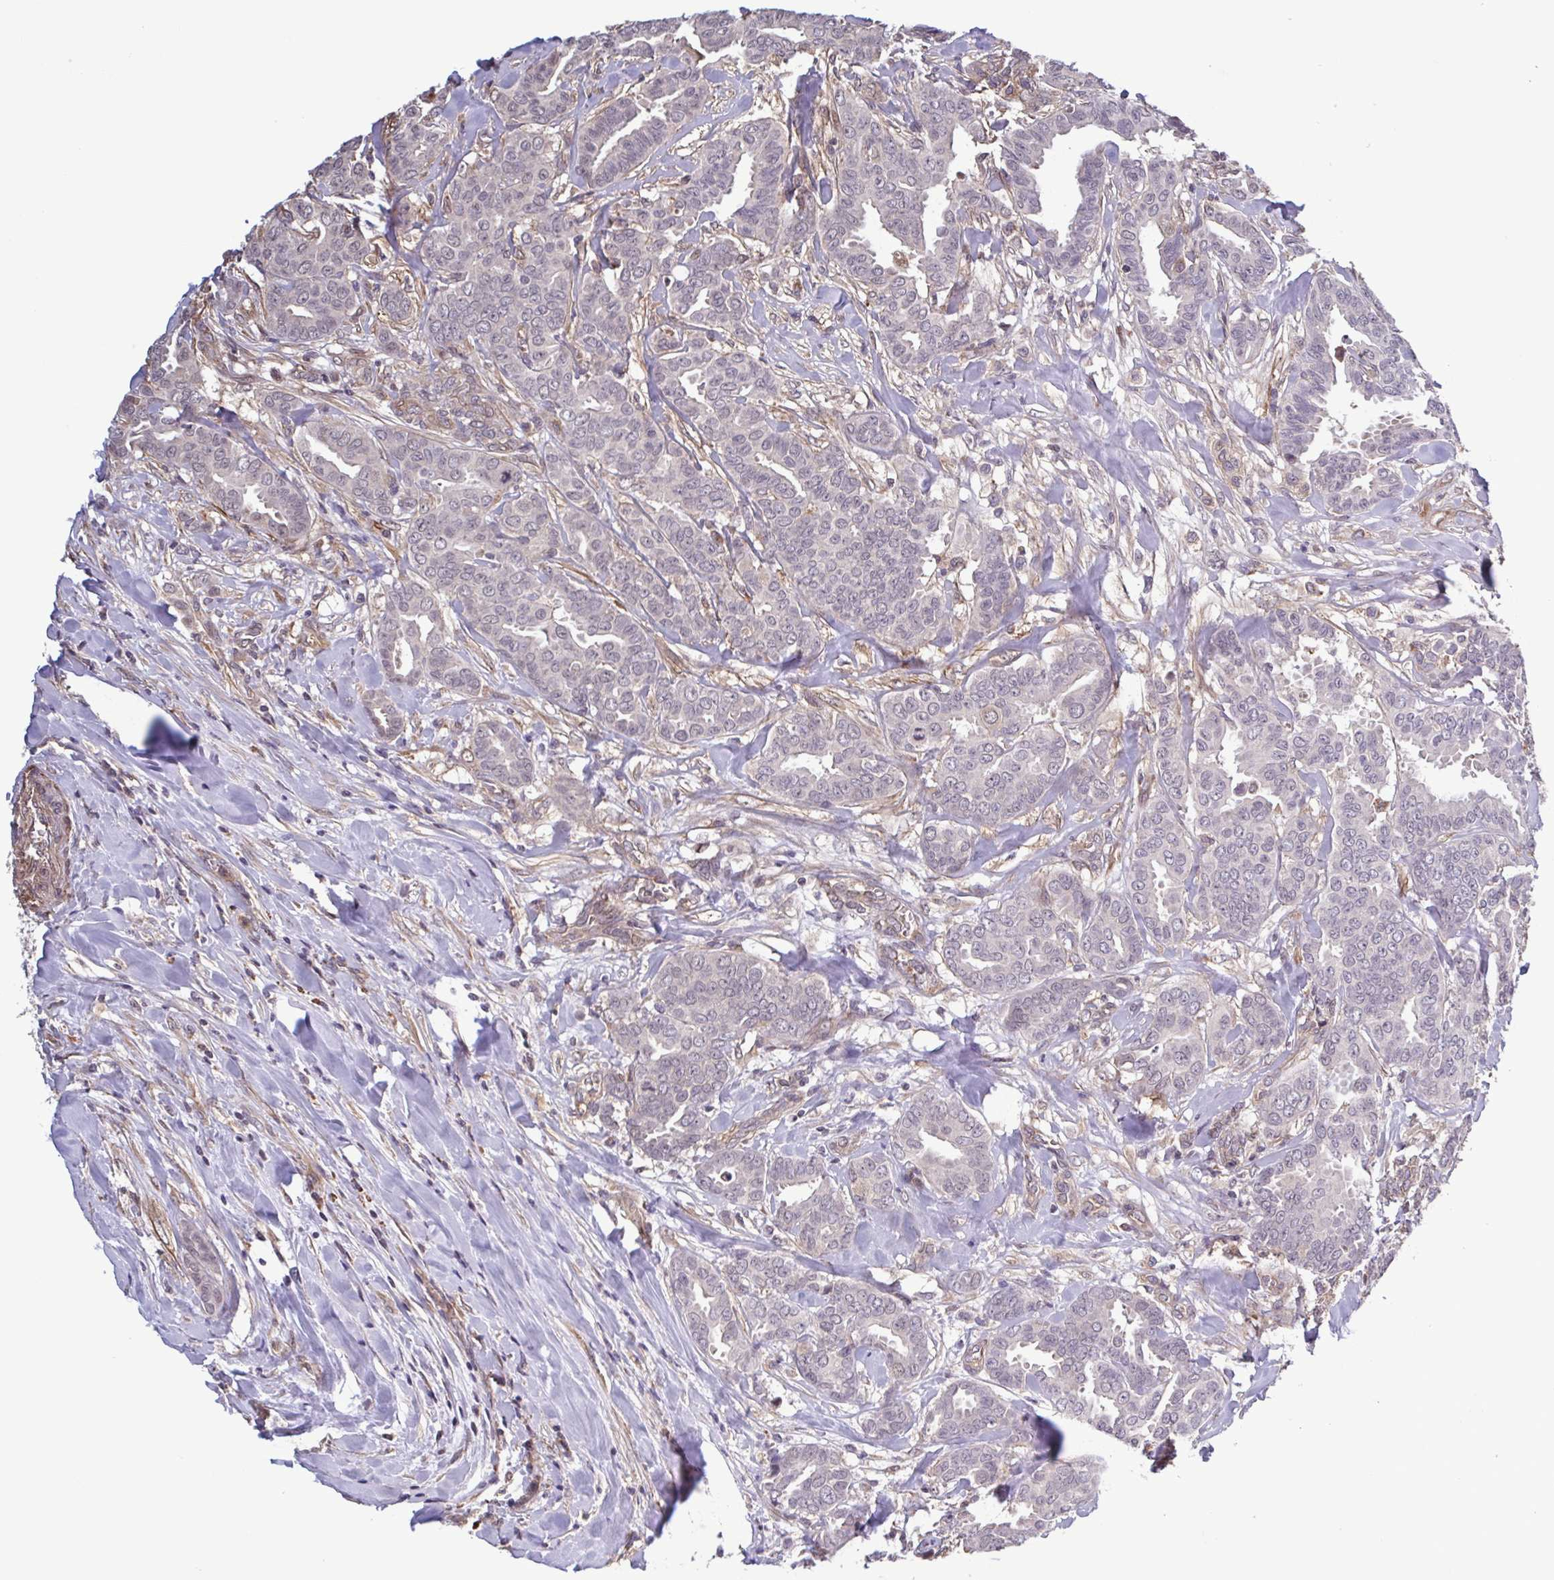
{"staining": {"intensity": "negative", "quantity": "none", "location": "none"}, "tissue": "breast cancer", "cell_type": "Tumor cells", "image_type": "cancer", "snomed": [{"axis": "morphology", "description": "Duct carcinoma"}, {"axis": "topography", "description": "Breast"}], "caption": "This is an immunohistochemistry micrograph of human breast cancer. There is no staining in tumor cells.", "gene": "ZNF200", "patient": {"sex": "female", "age": 45}}